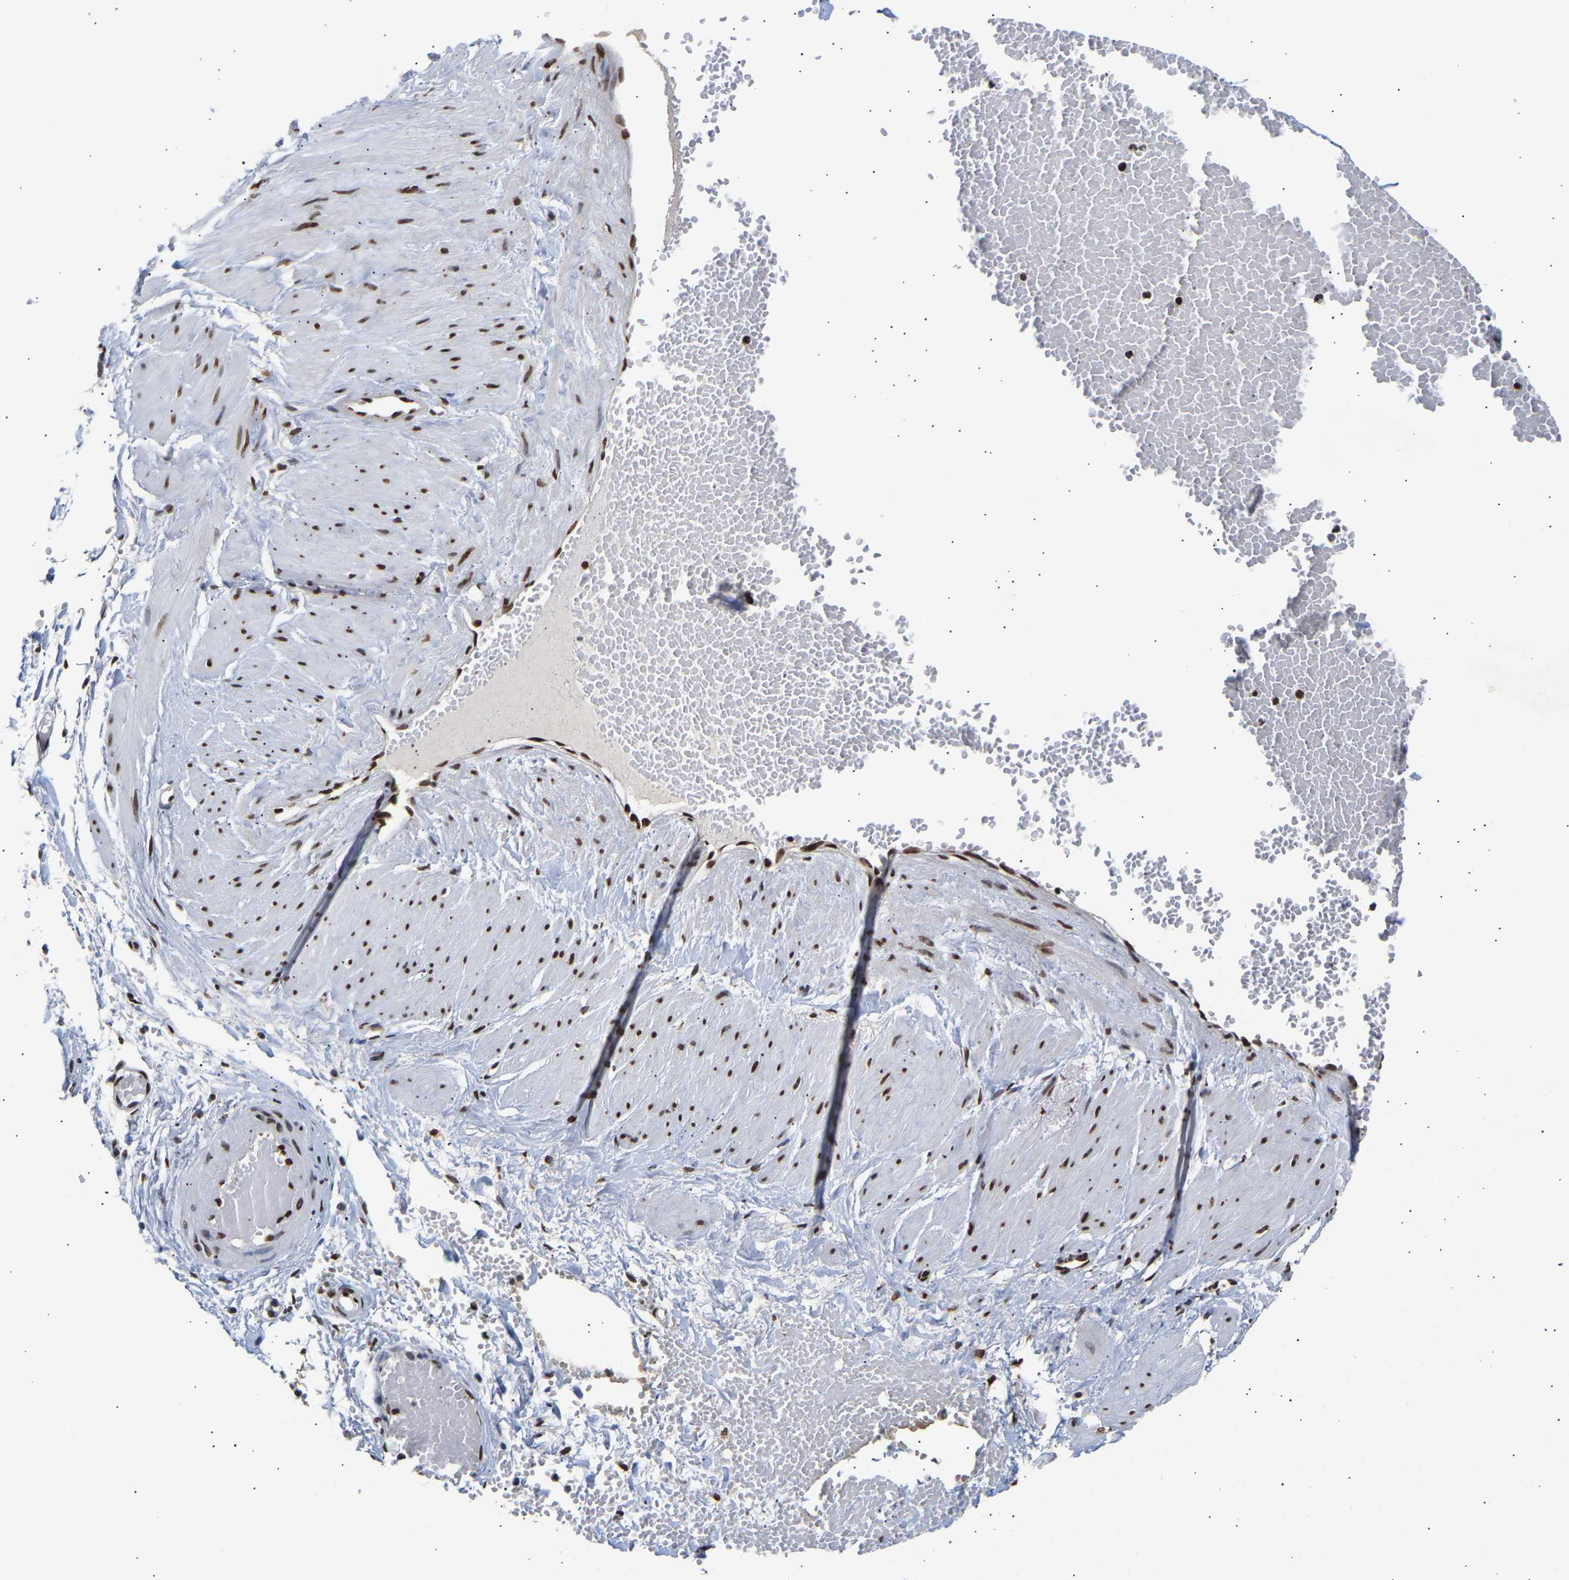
{"staining": {"intensity": "strong", "quantity": ">75%", "location": "nuclear"}, "tissue": "adipose tissue", "cell_type": "Adipocytes", "image_type": "normal", "snomed": [{"axis": "morphology", "description": "Normal tissue, NOS"}, {"axis": "topography", "description": "Soft tissue"}], "caption": "Brown immunohistochemical staining in unremarkable human adipose tissue shows strong nuclear expression in approximately >75% of adipocytes.", "gene": "PSIP1", "patient": {"sex": "male", "age": 72}}